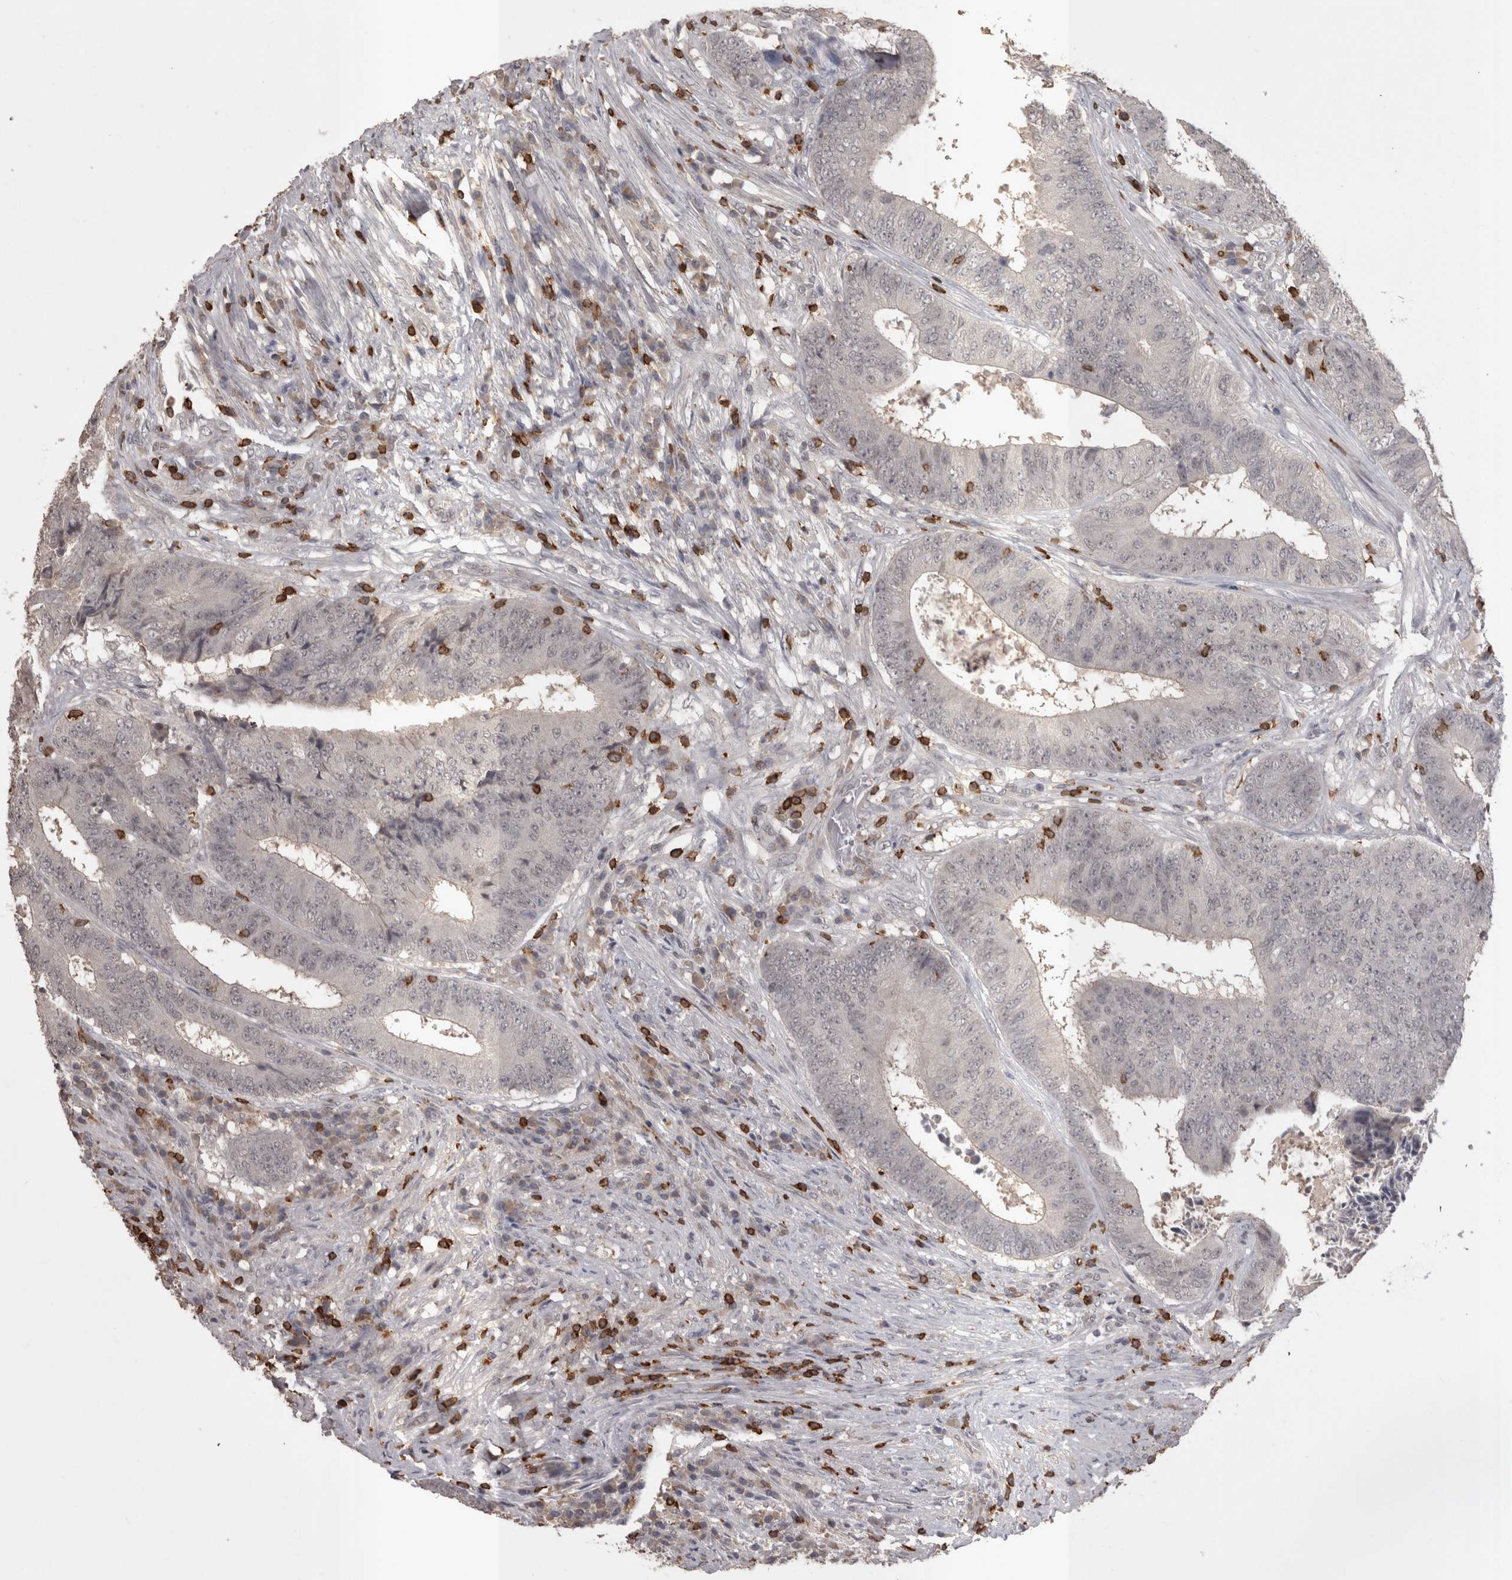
{"staining": {"intensity": "weak", "quantity": "<25%", "location": "nuclear"}, "tissue": "colorectal cancer", "cell_type": "Tumor cells", "image_type": "cancer", "snomed": [{"axis": "morphology", "description": "Adenocarcinoma, NOS"}, {"axis": "topography", "description": "Rectum"}], "caption": "Immunohistochemistry micrograph of neoplastic tissue: colorectal cancer (adenocarcinoma) stained with DAB (3,3'-diaminobenzidine) reveals no significant protein expression in tumor cells.", "gene": "SKAP1", "patient": {"sex": "male", "age": 72}}